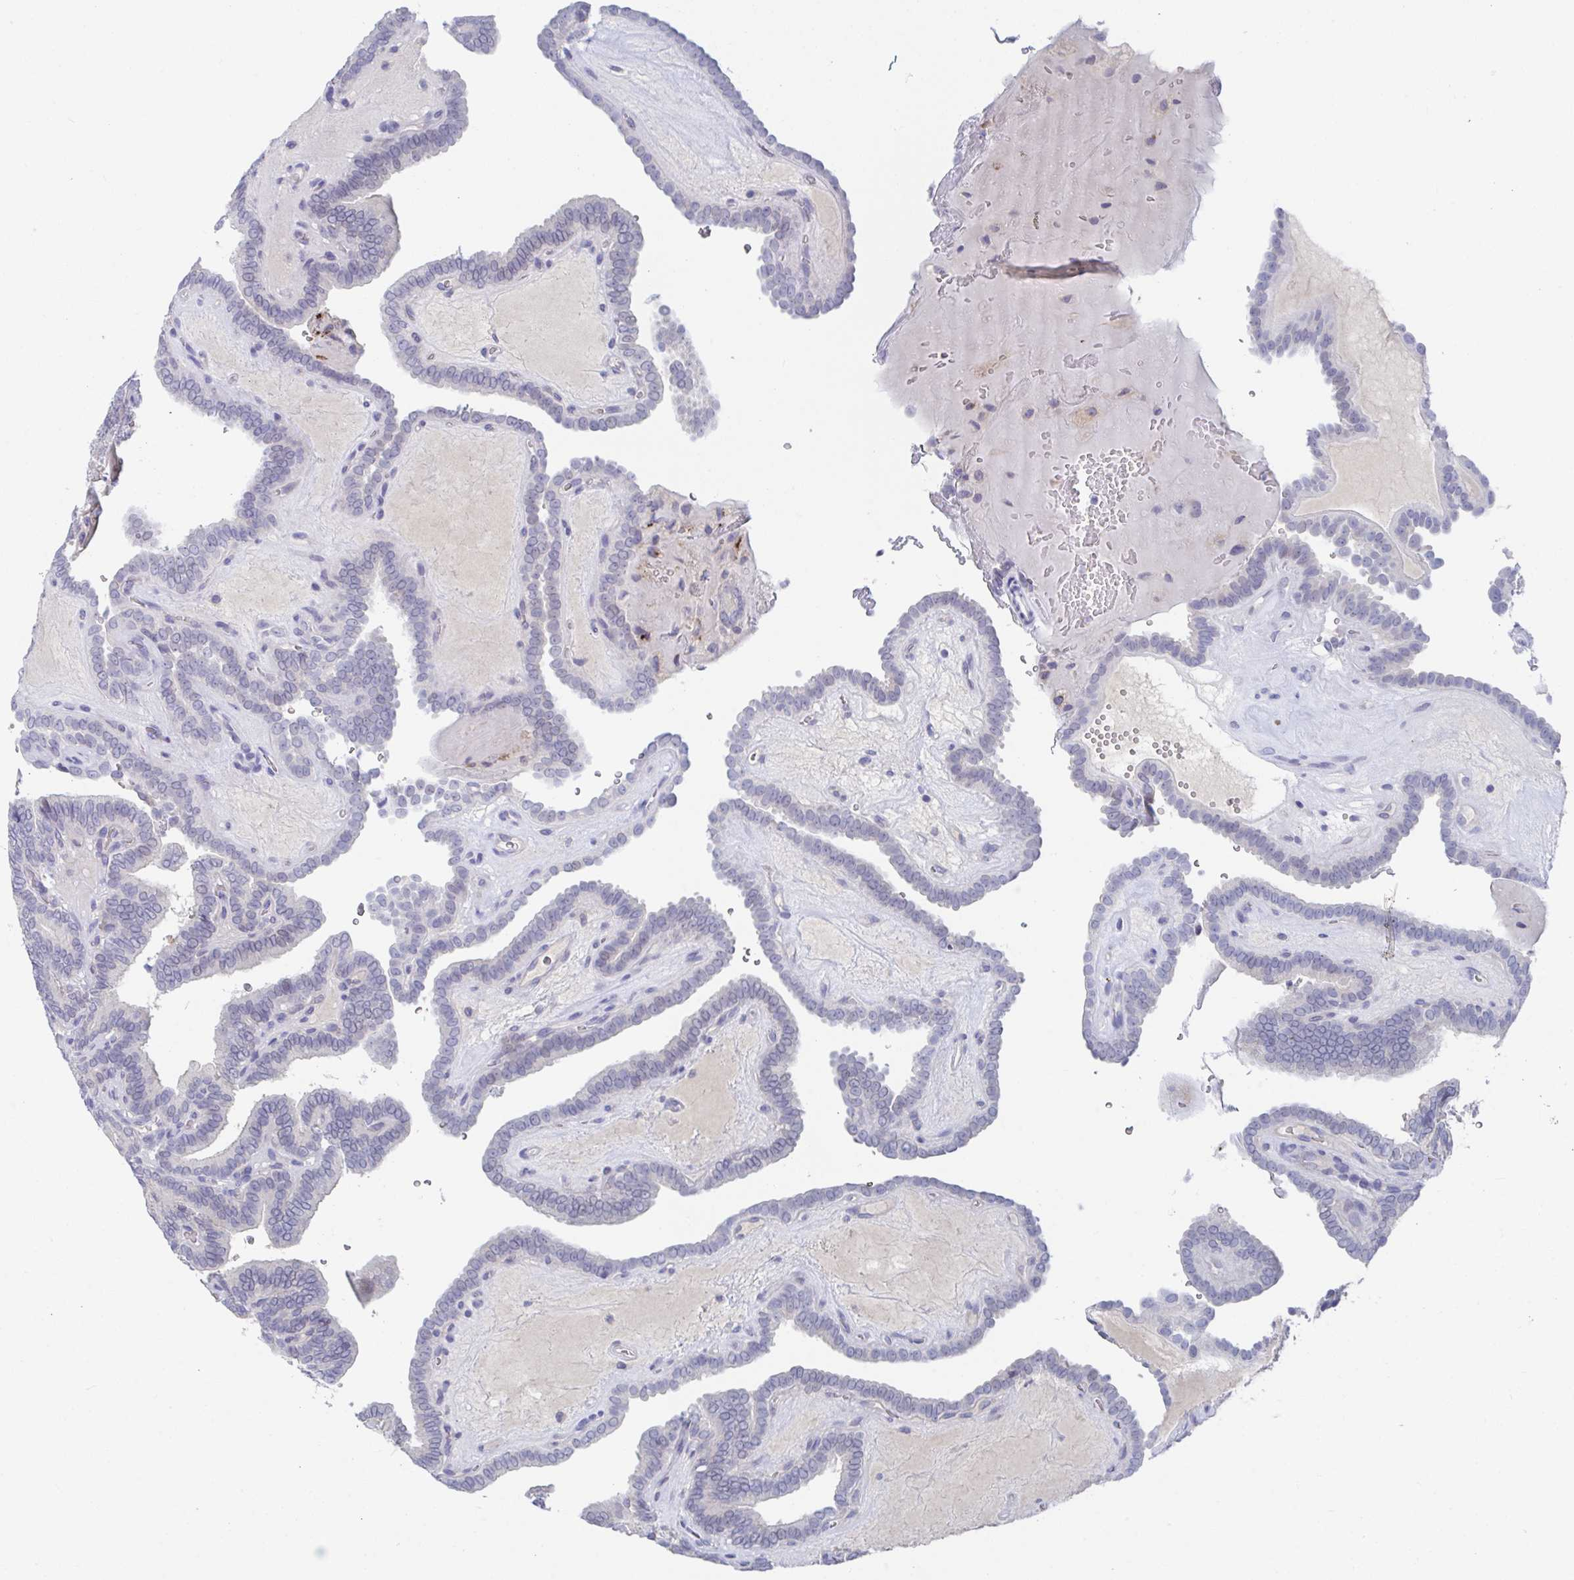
{"staining": {"intensity": "negative", "quantity": "none", "location": "none"}, "tissue": "thyroid cancer", "cell_type": "Tumor cells", "image_type": "cancer", "snomed": [{"axis": "morphology", "description": "Papillary adenocarcinoma, NOS"}, {"axis": "topography", "description": "Thyroid gland"}], "caption": "DAB immunohistochemical staining of thyroid cancer exhibits no significant expression in tumor cells.", "gene": "KCNK5", "patient": {"sex": "female", "age": 21}}